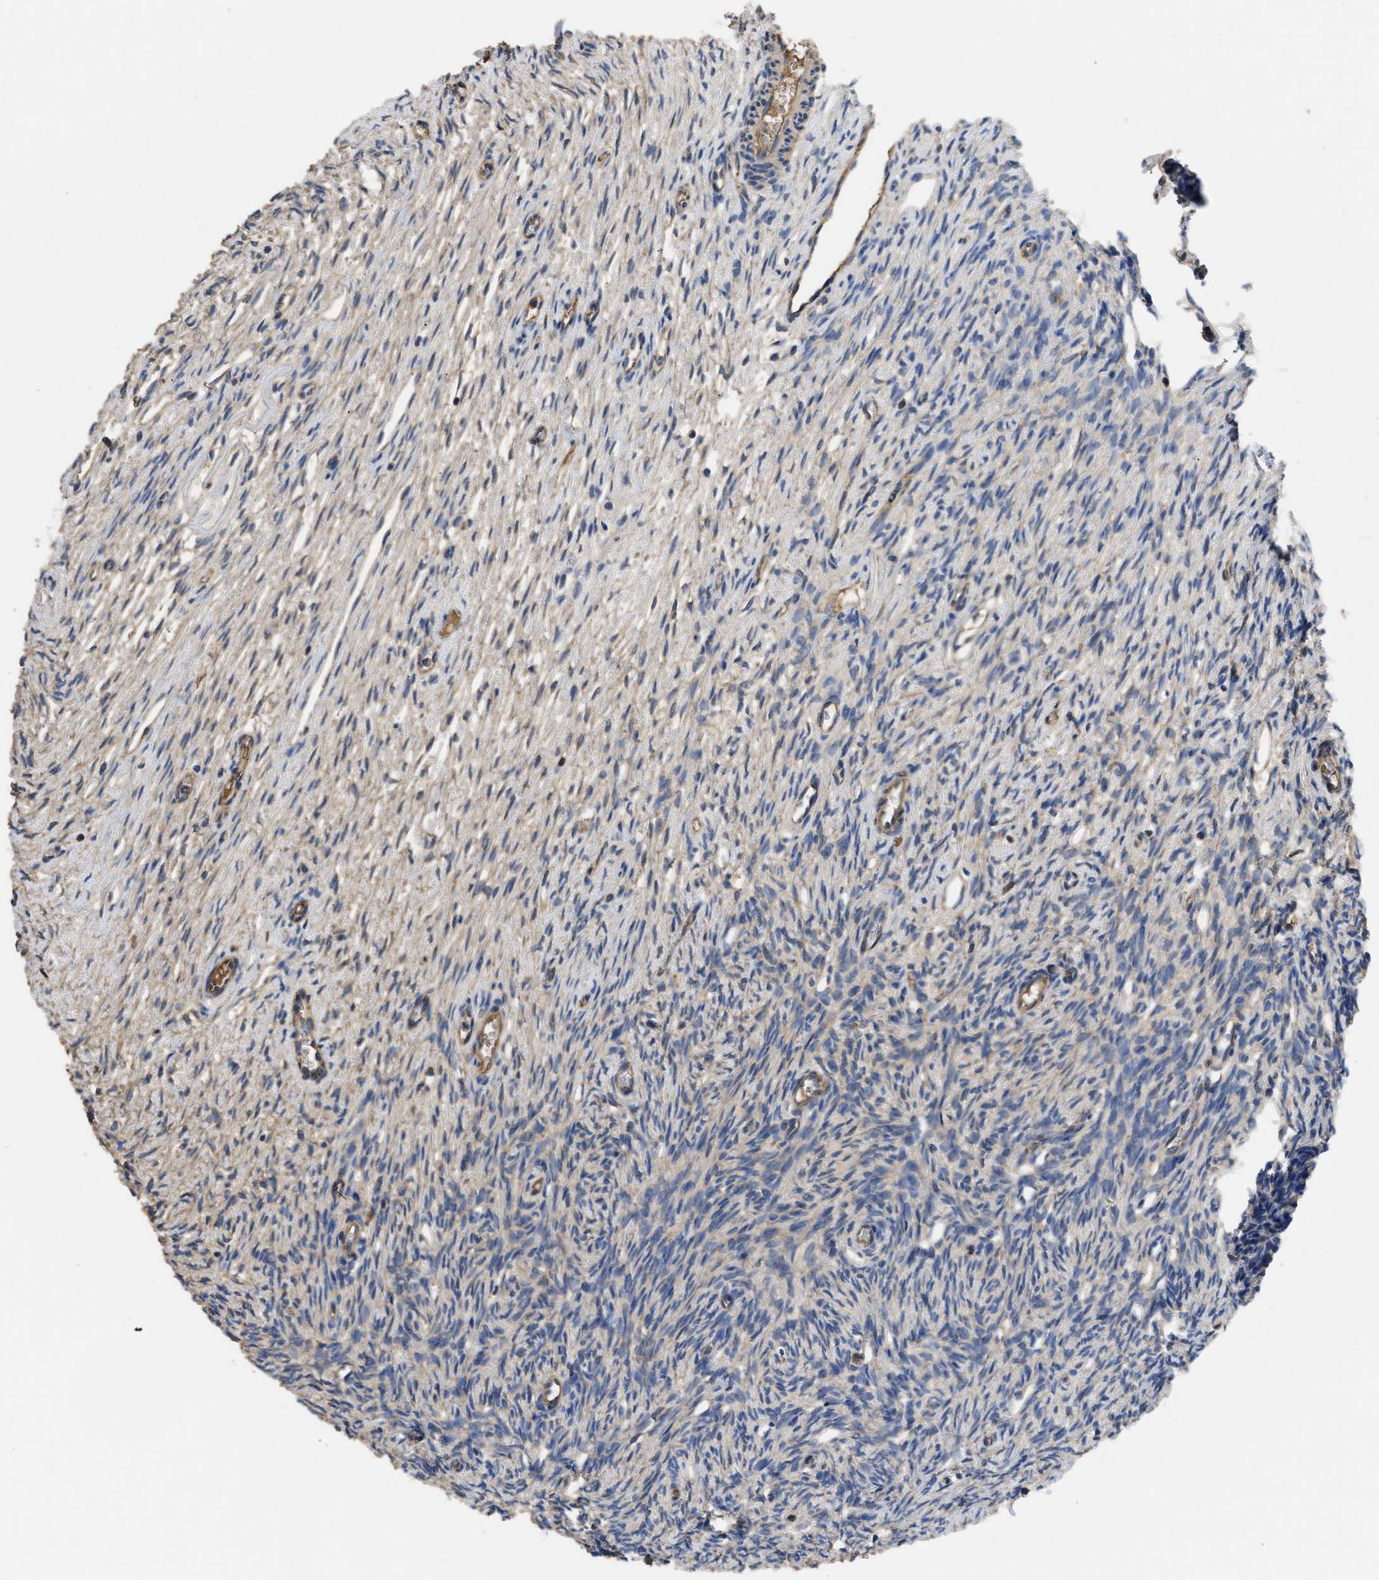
{"staining": {"intensity": "weak", "quantity": ">75%", "location": "cytoplasmic/membranous"}, "tissue": "ovary", "cell_type": "Follicle cells", "image_type": "normal", "snomed": [{"axis": "morphology", "description": "Normal tissue, NOS"}, {"axis": "topography", "description": "Ovary"}], "caption": "Protein positivity by IHC displays weak cytoplasmic/membranous staining in about >75% of follicle cells in normal ovary.", "gene": "USP4", "patient": {"sex": "female", "age": 33}}